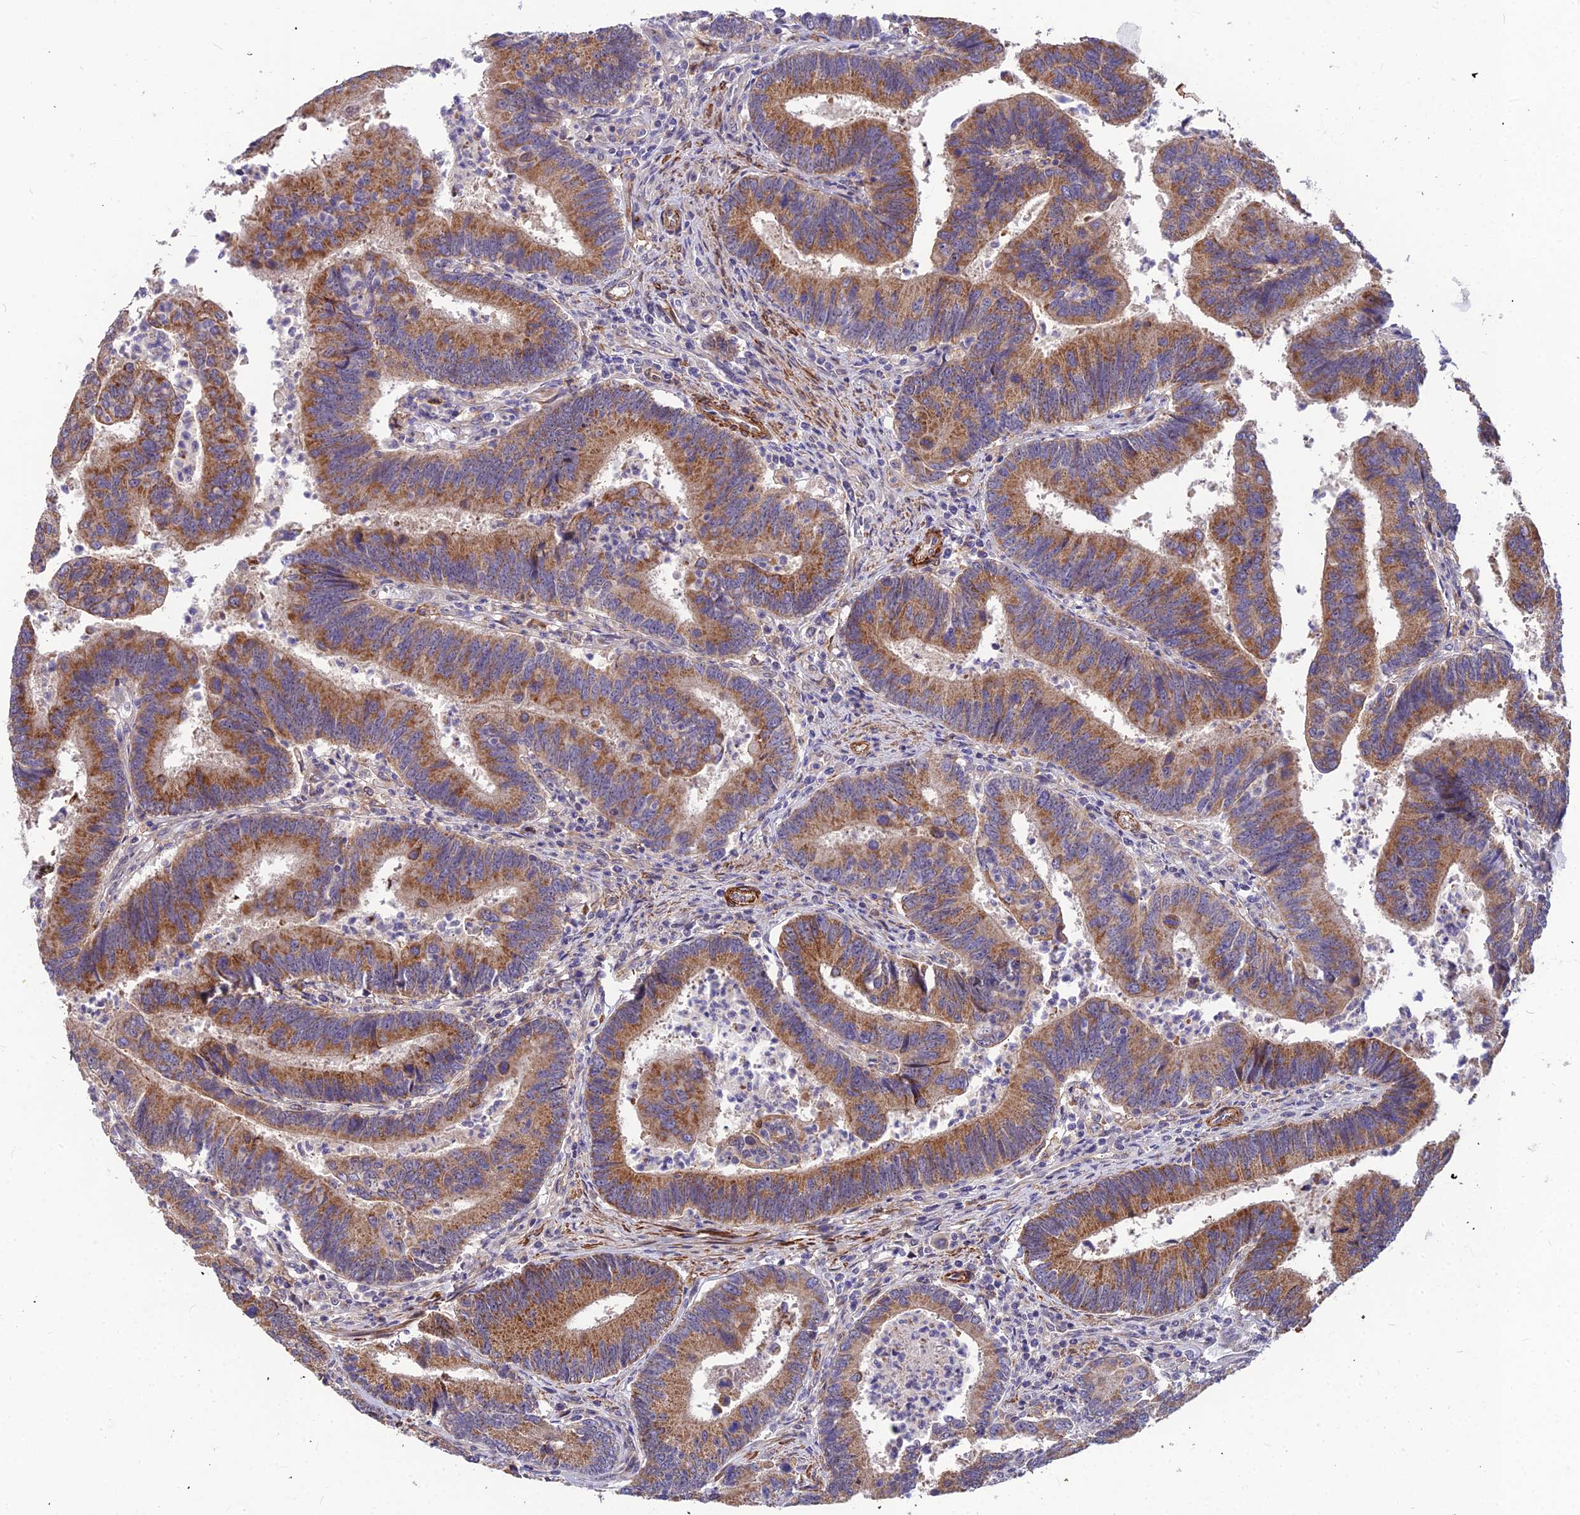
{"staining": {"intensity": "moderate", "quantity": ">75%", "location": "cytoplasmic/membranous"}, "tissue": "colorectal cancer", "cell_type": "Tumor cells", "image_type": "cancer", "snomed": [{"axis": "morphology", "description": "Adenocarcinoma, NOS"}, {"axis": "topography", "description": "Colon"}], "caption": "Moderate cytoplasmic/membranous expression for a protein is appreciated in approximately >75% of tumor cells of colorectal cancer using immunohistochemistry.", "gene": "LEKR1", "patient": {"sex": "female", "age": 67}}